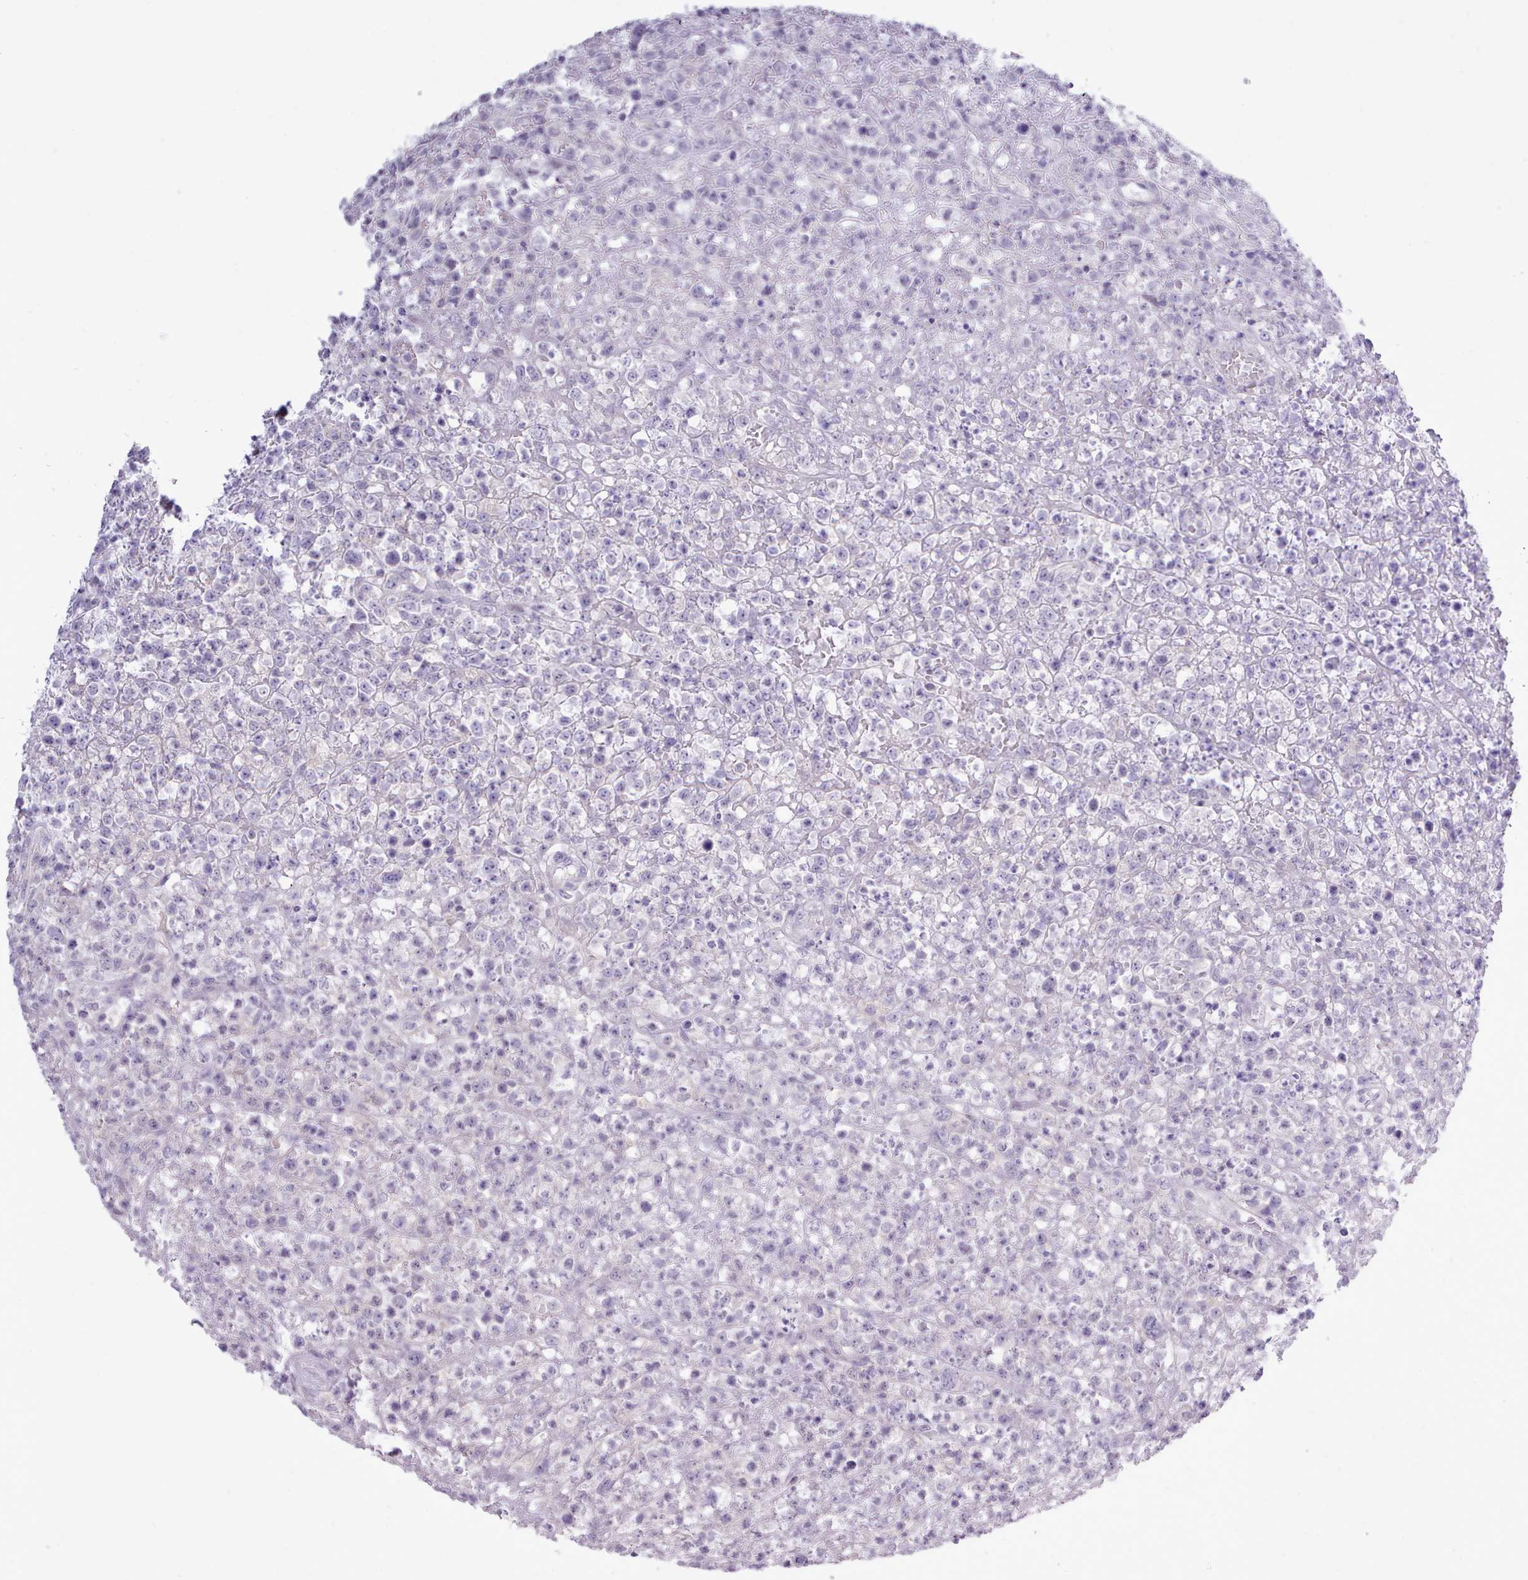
{"staining": {"intensity": "negative", "quantity": "none", "location": "none"}, "tissue": "lymphoma", "cell_type": "Tumor cells", "image_type": "cancer", "snomed": [{"axis": "morphology", "description": "Malignant lymphoma, non-Hodgkin's type, High grade"}, {"axis": "topography", "description": "Colon"}], "caption": "Immunohistochemistry image of lymphoma stained for a protein (brown), which displays no expression in tumor cells.", "gene": "BDKRB2", "patient": {"sex": "female", "age": 53}}